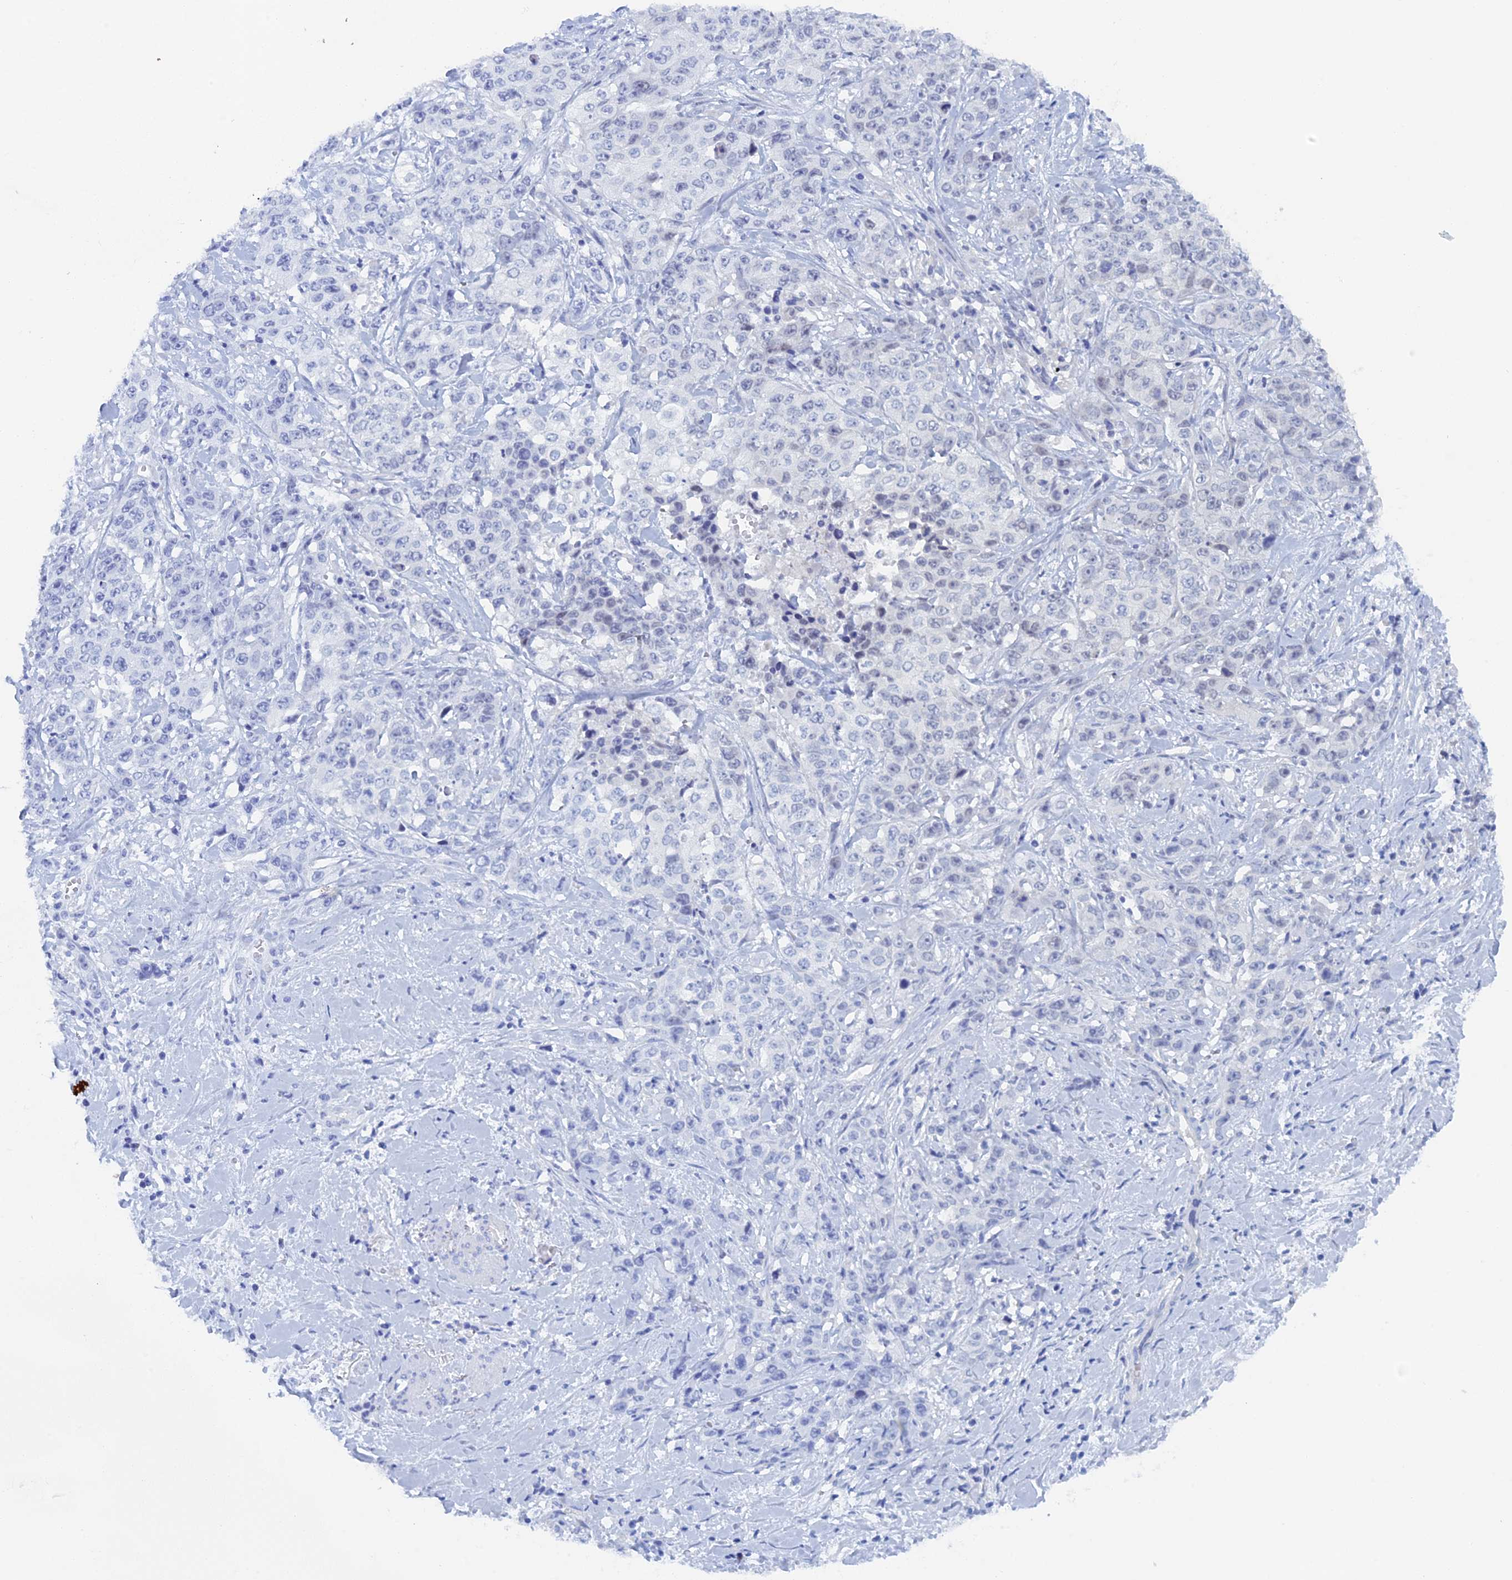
{"staining": {"intensity": "negative", "quantity": "none", "location": "none"}, "tissue": "stomach cancer", "cell_type": "Tumor cells", "image_type": "cancer", "snomed": [{"axis": "morphology", "description": "Adenocarcinoma, NOS"}, {"axis": "topography", "description": "Stomach, upper"}], "caption": "Immunohistochemical staining of stomach cancer exhibits no significant staining in tumor cells. (IHC, brightfield microscopy, high magnification).", "gene": "ELOVL6", "patient": {"sex": "male", "age": 62}}